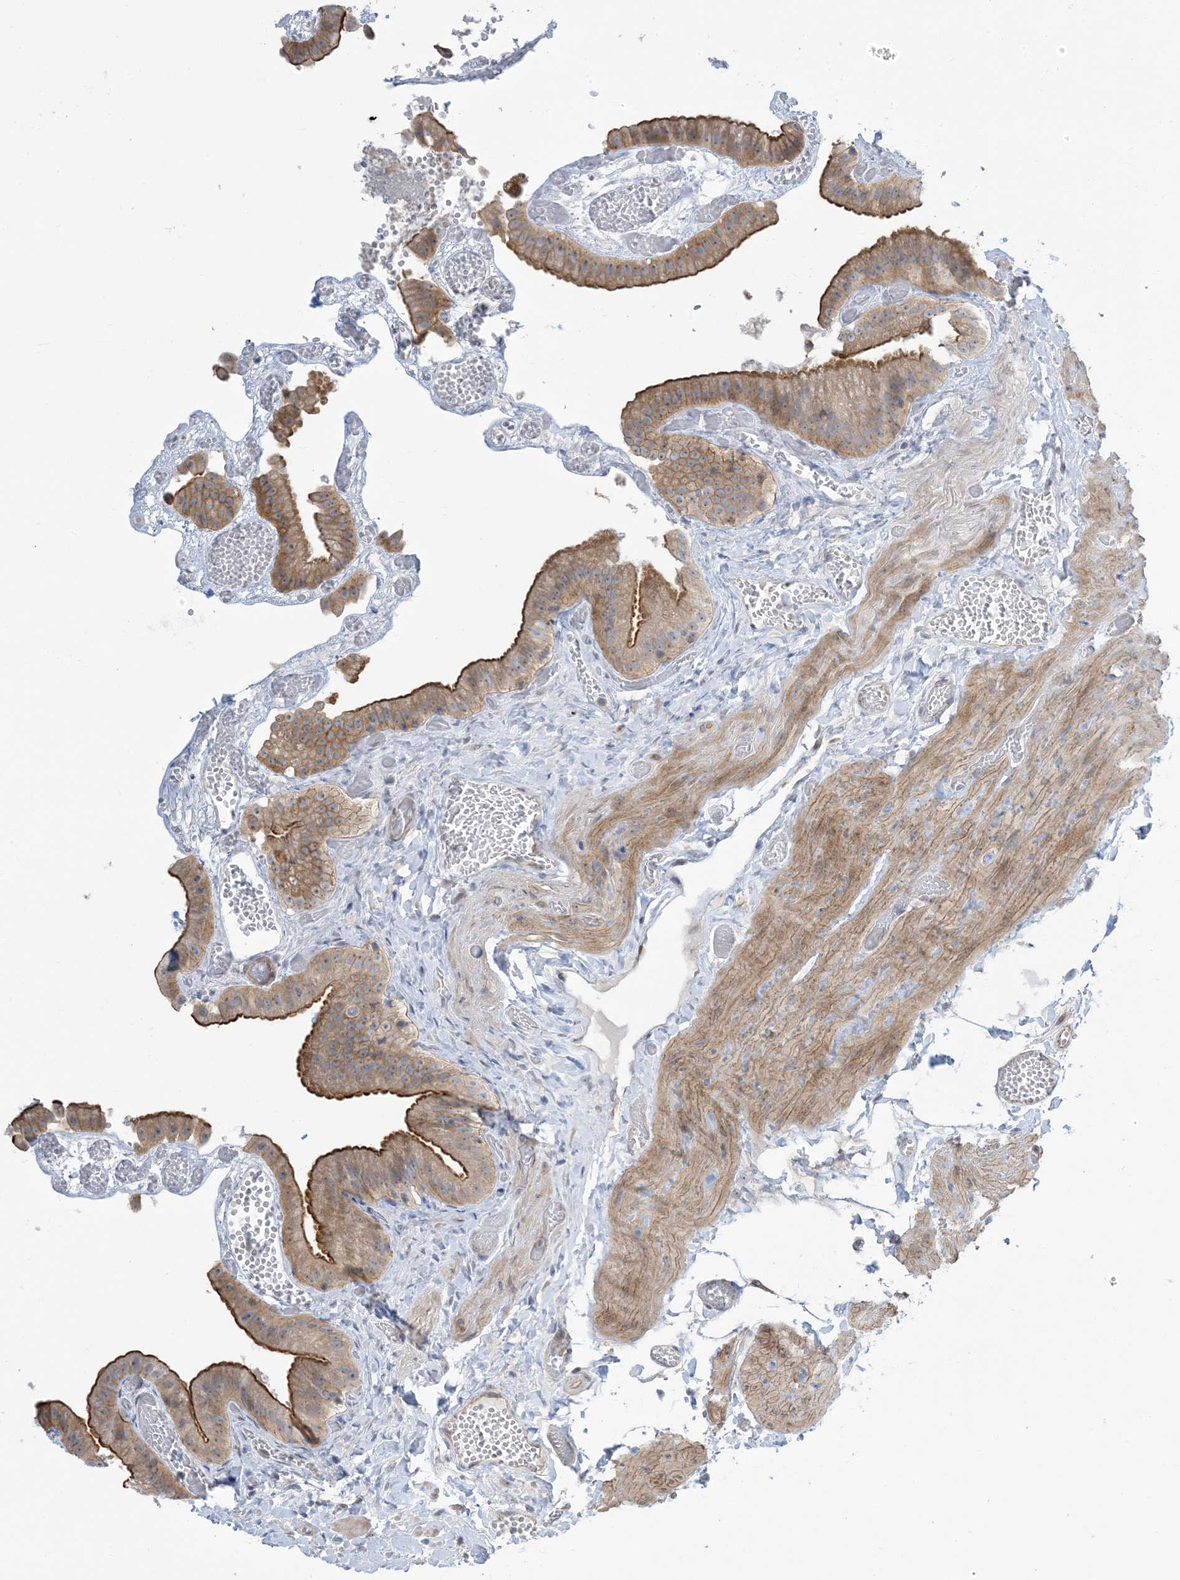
{"staining": {"intensity": "moderate", "quantity": ">75%", "location": "cytoplasmic/membranous"}, "tissue": "gallbladder", "cell_type": "Glandular cells", "image_type": "normal", "snomed": [{"axis": "morphology", "description": "Normal tissue, NOS"}, {"axis": "topography", "description": "Gallbladder"}], "caption": "Gallbladder was stained to show a protein in brown. There is medium levels of moderate cytoplasmic/membranous positivity in approximately >75% of glandular cells.", "gene": "IL36B", "patient": {"sex": "female", "age": 64}}